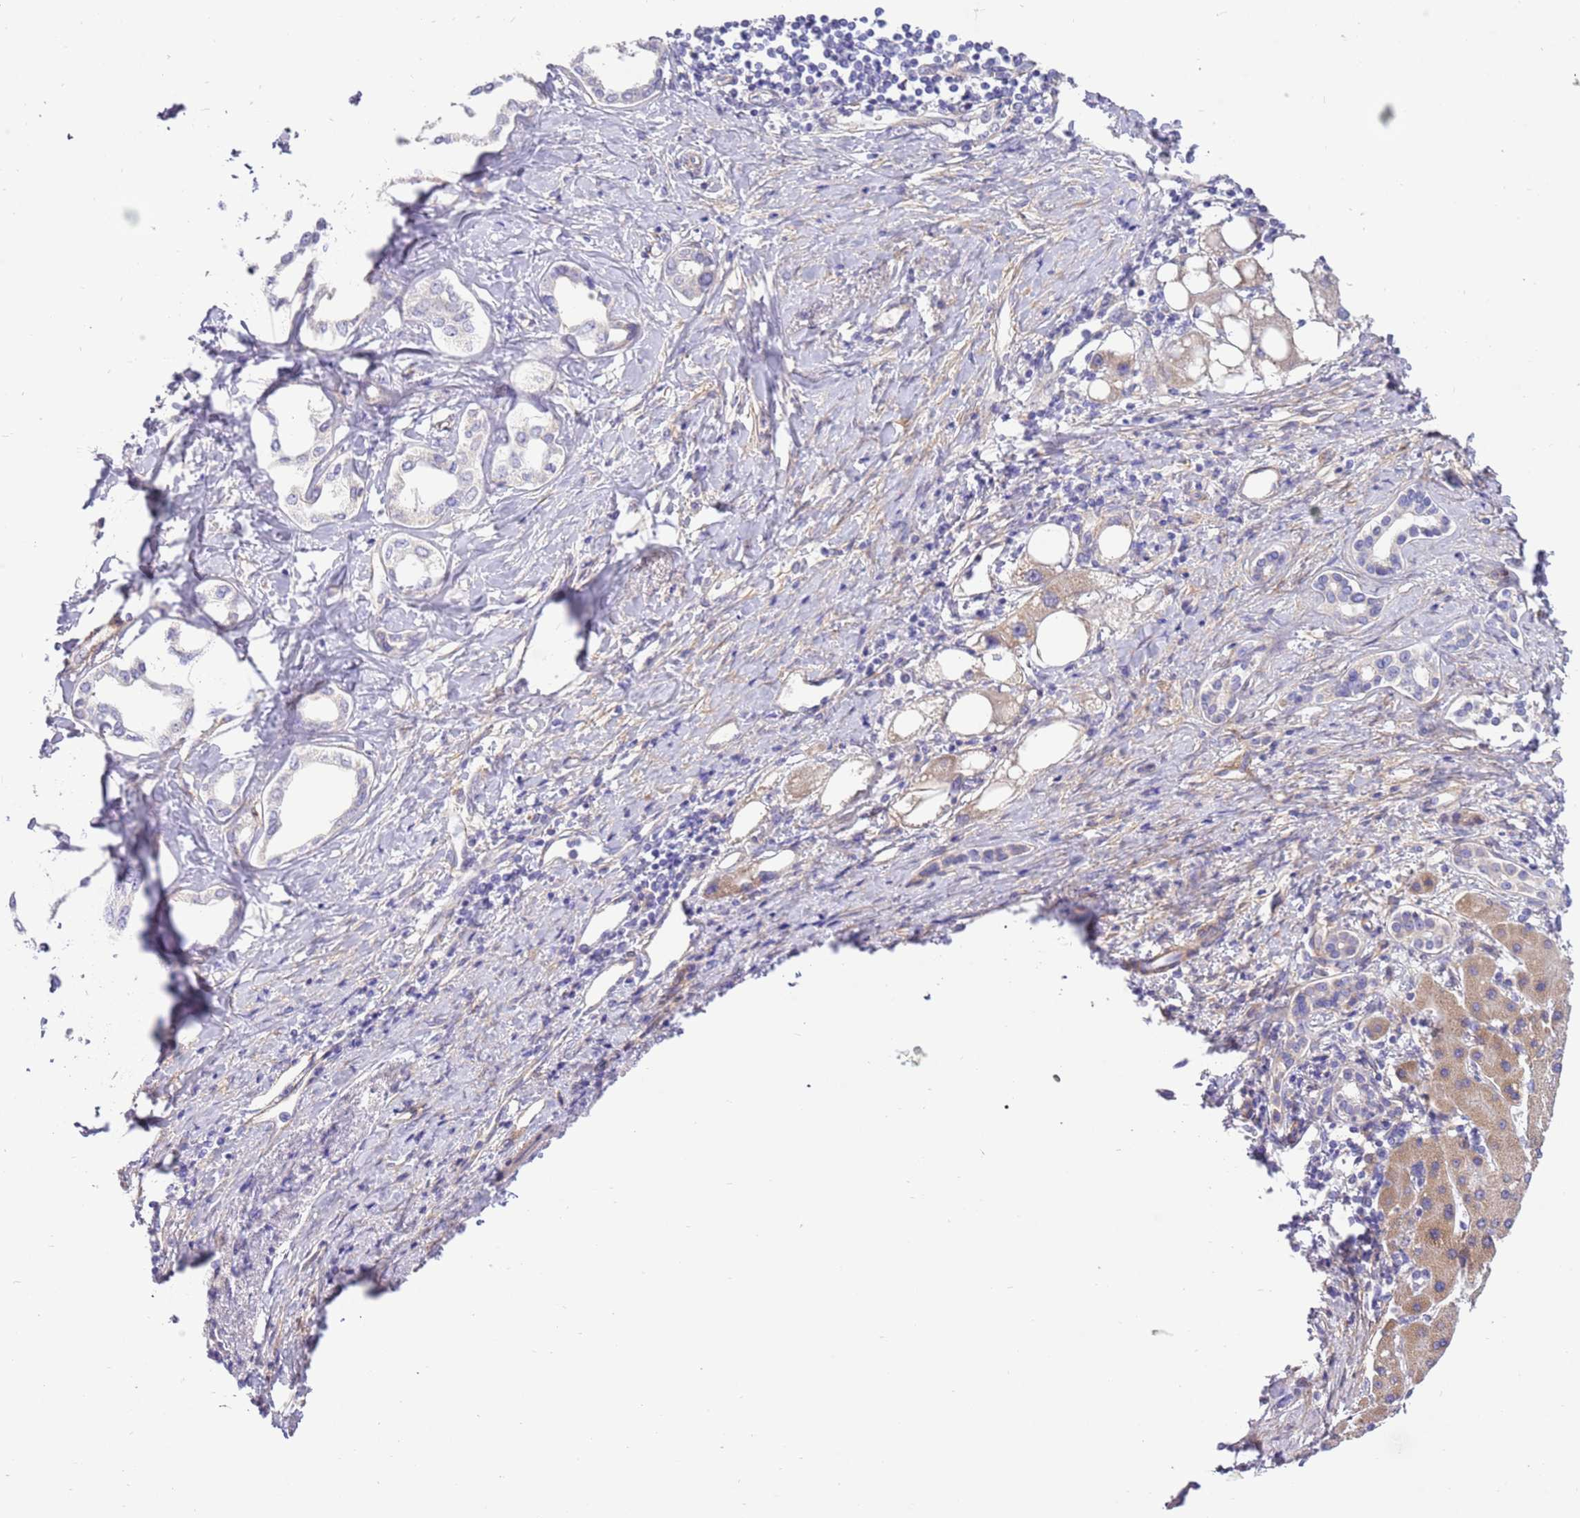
{"staining": {"intensity": "negative", "quantity": "none", "location": "none"}, "tissue": "liver cancer", "cell_type": "Tumor cells", "image_type": "cancer", "snomed": [{"axis": "morphology", "description": "Cholangiocarcinoma"}, {"axis": "topography", "description": "Liver"}], "caption": "The immunohistochemistry (IHC) image has no significant expression in tumor cells of liver cholangiocarcinoma tissue.", "gene": "SERINC3", "patient": {"sex": "female", "age": 77}}